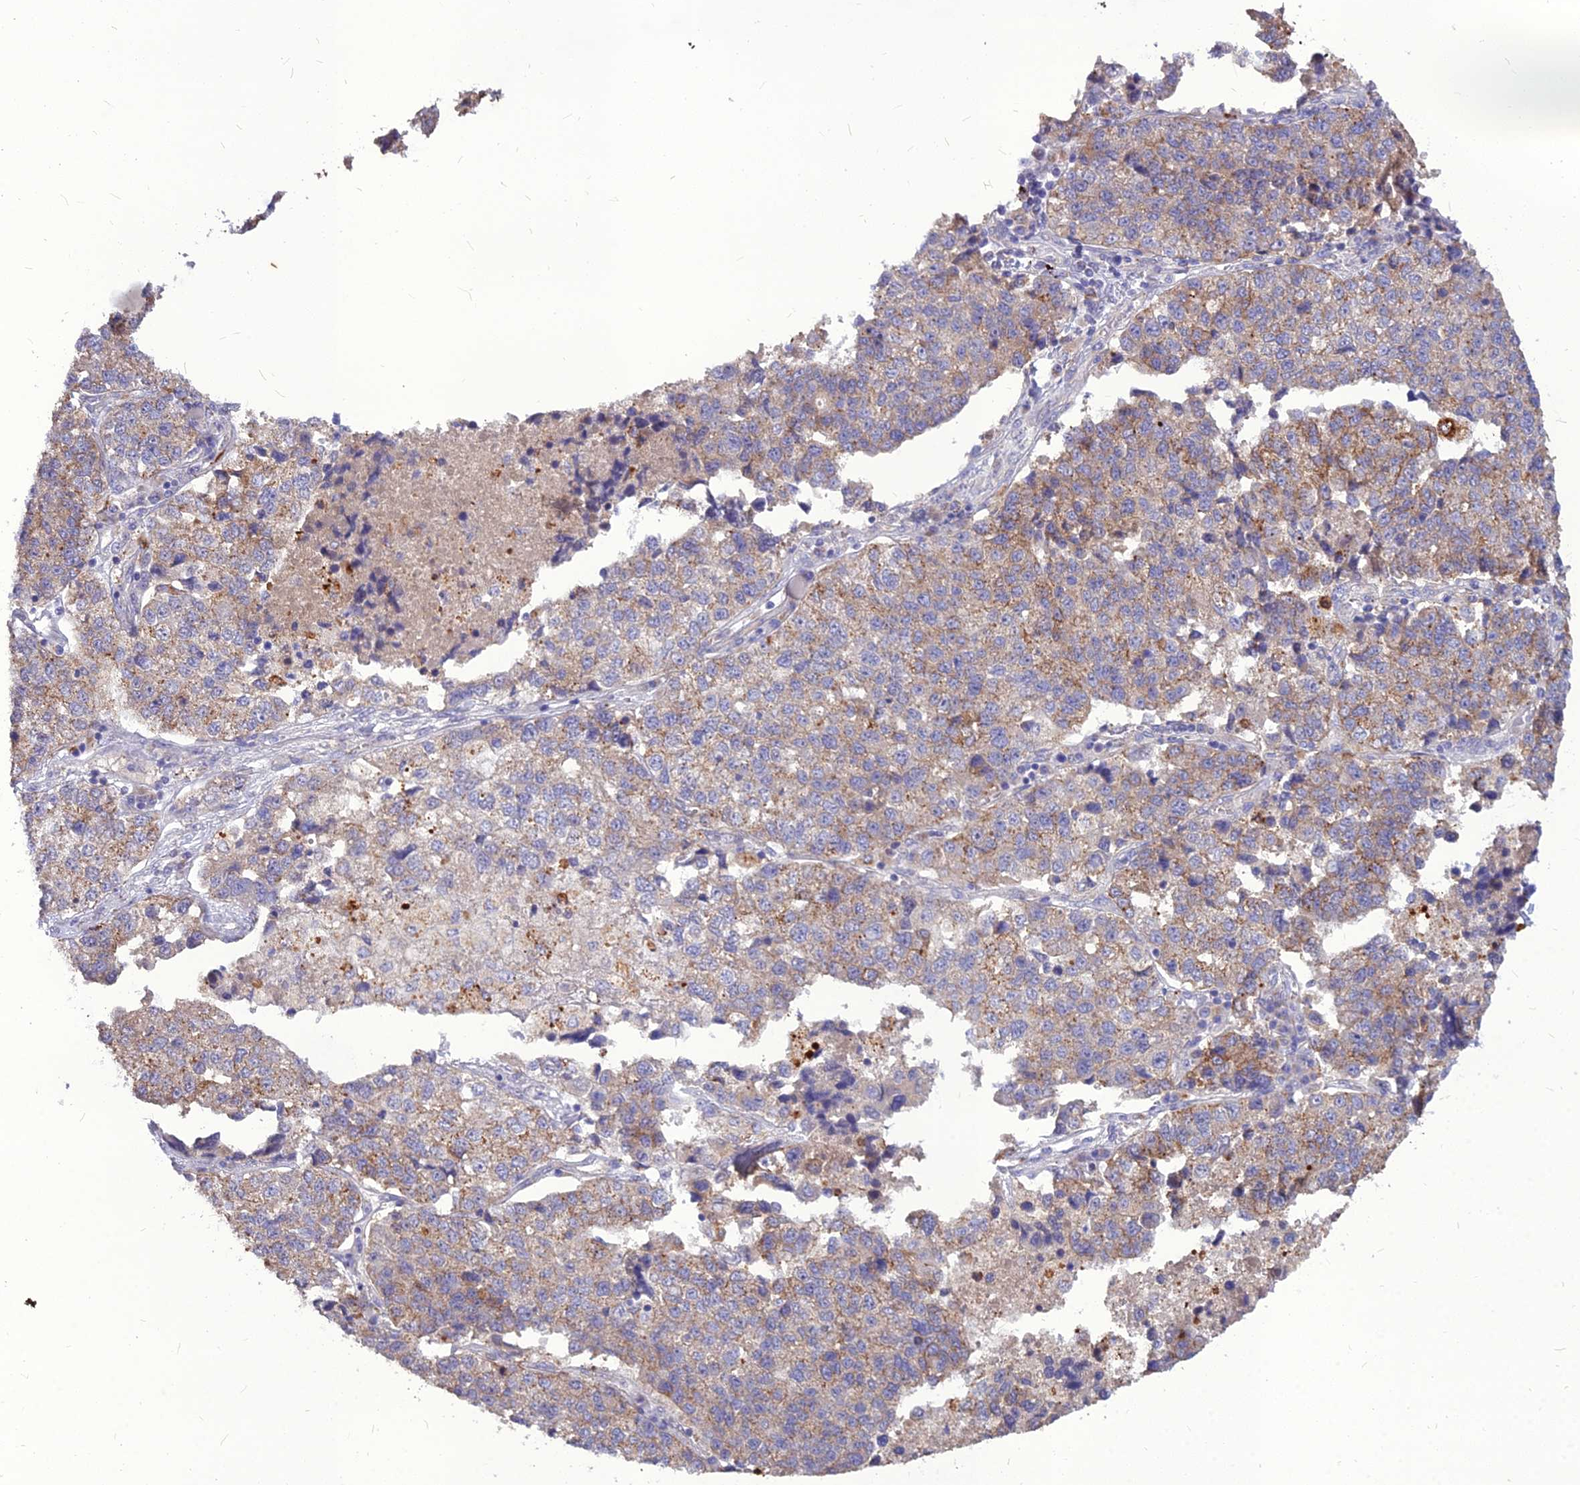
{"staining": {"intensity": "weak", "quantity": "25%-75%", "location": "cytoplasmic/membranous"}, "tissue": "lung cancer", "cell_type": "Tumor cells", "image_type": "cancer", "snomed": [{"axis": "morphology", "description": "Adenocarcinoma, NOS"}, {"axis": "topography", "description": "Lung"}], "caption": "Lung adenocarcinoma tissue demonstrates weak cytoplasmic/membranous positivity in about 25%-75% of tumor cells, visualized by immunohistochemistry.", "gene": "PCED1B", "patient": {"sex": "male", "age": 49}}